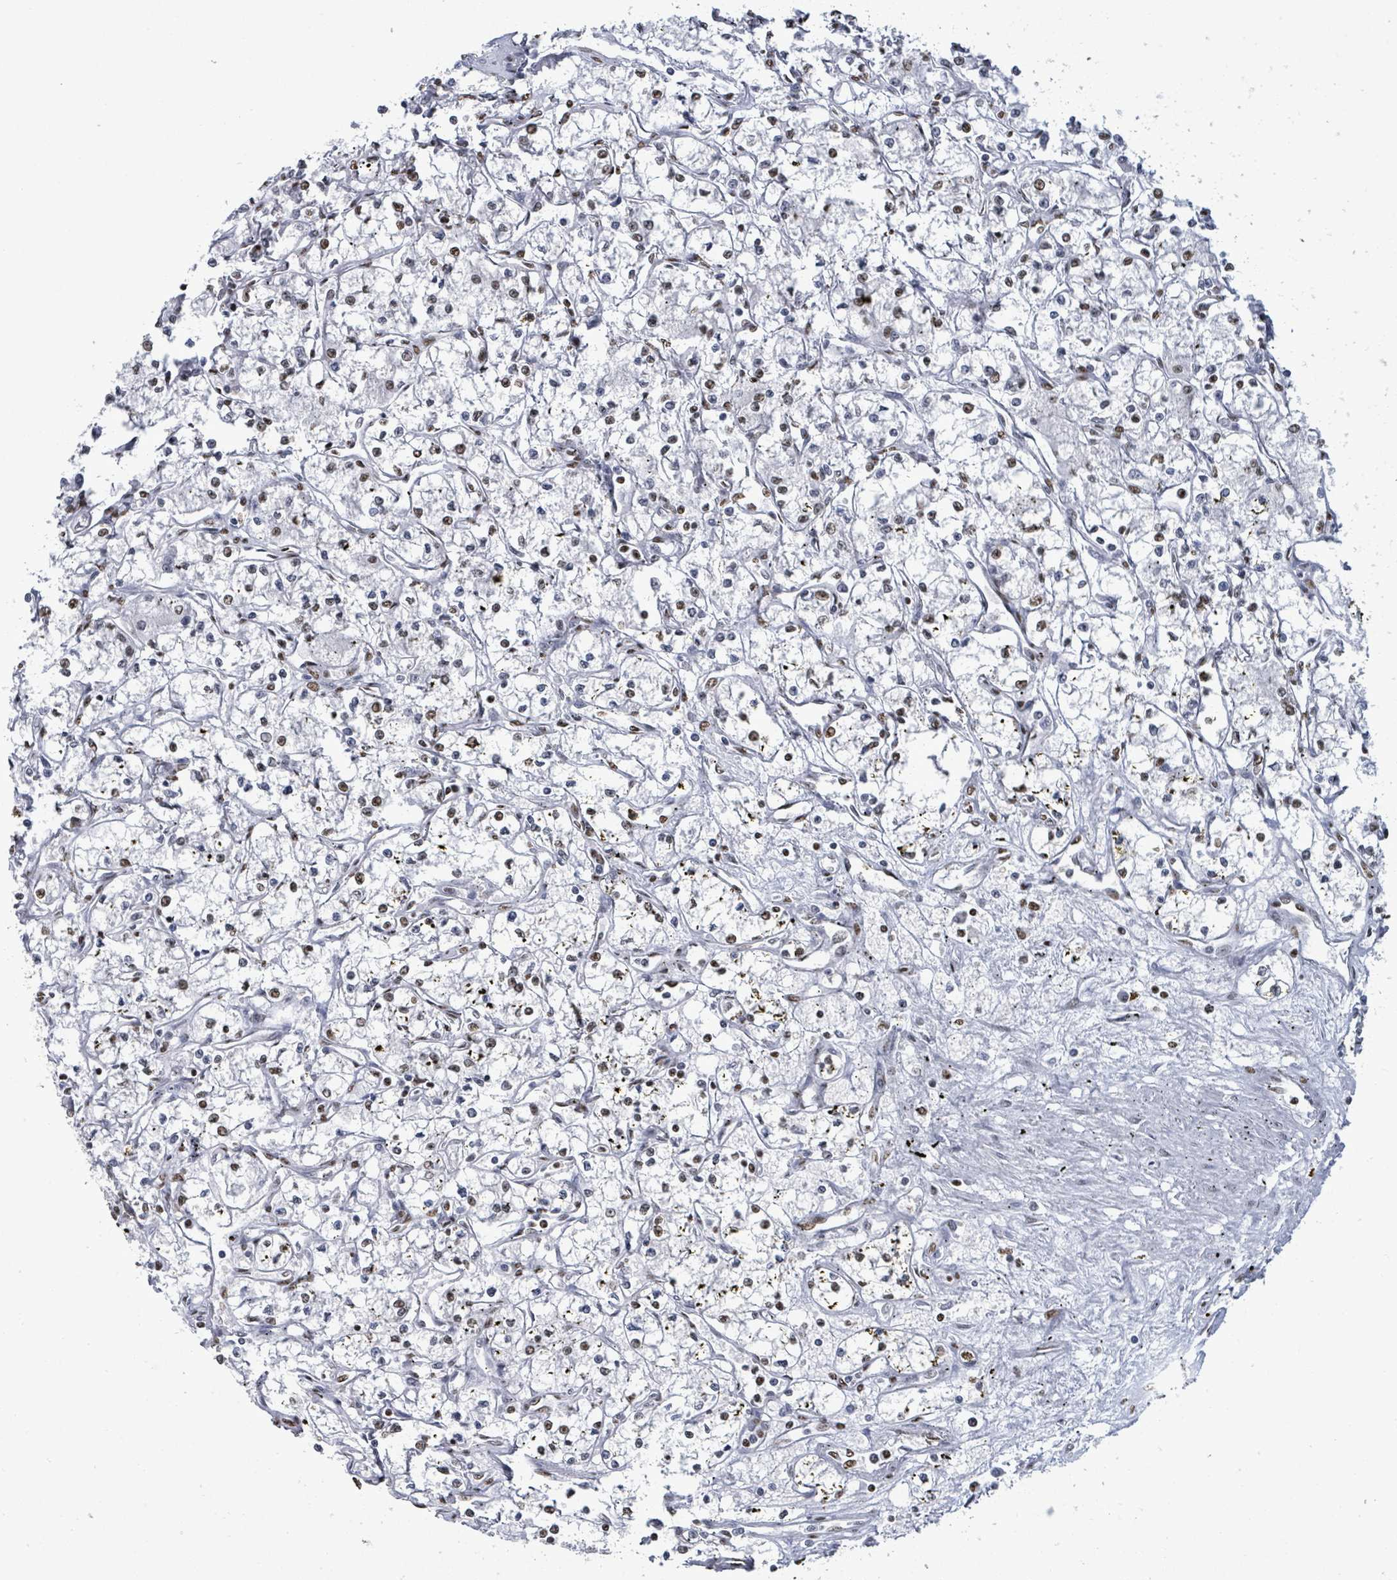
{"staining": {"intensity": "weak", "quantity": ">75%", "location": "nuclear"}, "tissue": "renal cancer", "cell_type": "Tumor cells", "image_type": "cancer", "snomed": [{"axis": "morphology", "description": "Adenocarcinoma, NOS"}, {"axis": "topography", "description": "Kidney"}], "caption": "Tumor cells display low levels of weak nuclear staining in about >75% of cells in renal cancer. (brown staining indicates protein expression, while blue staining denotes nuclei).", "gene": "SAMD14", "patient": {"sex": "male", "age": 59}}